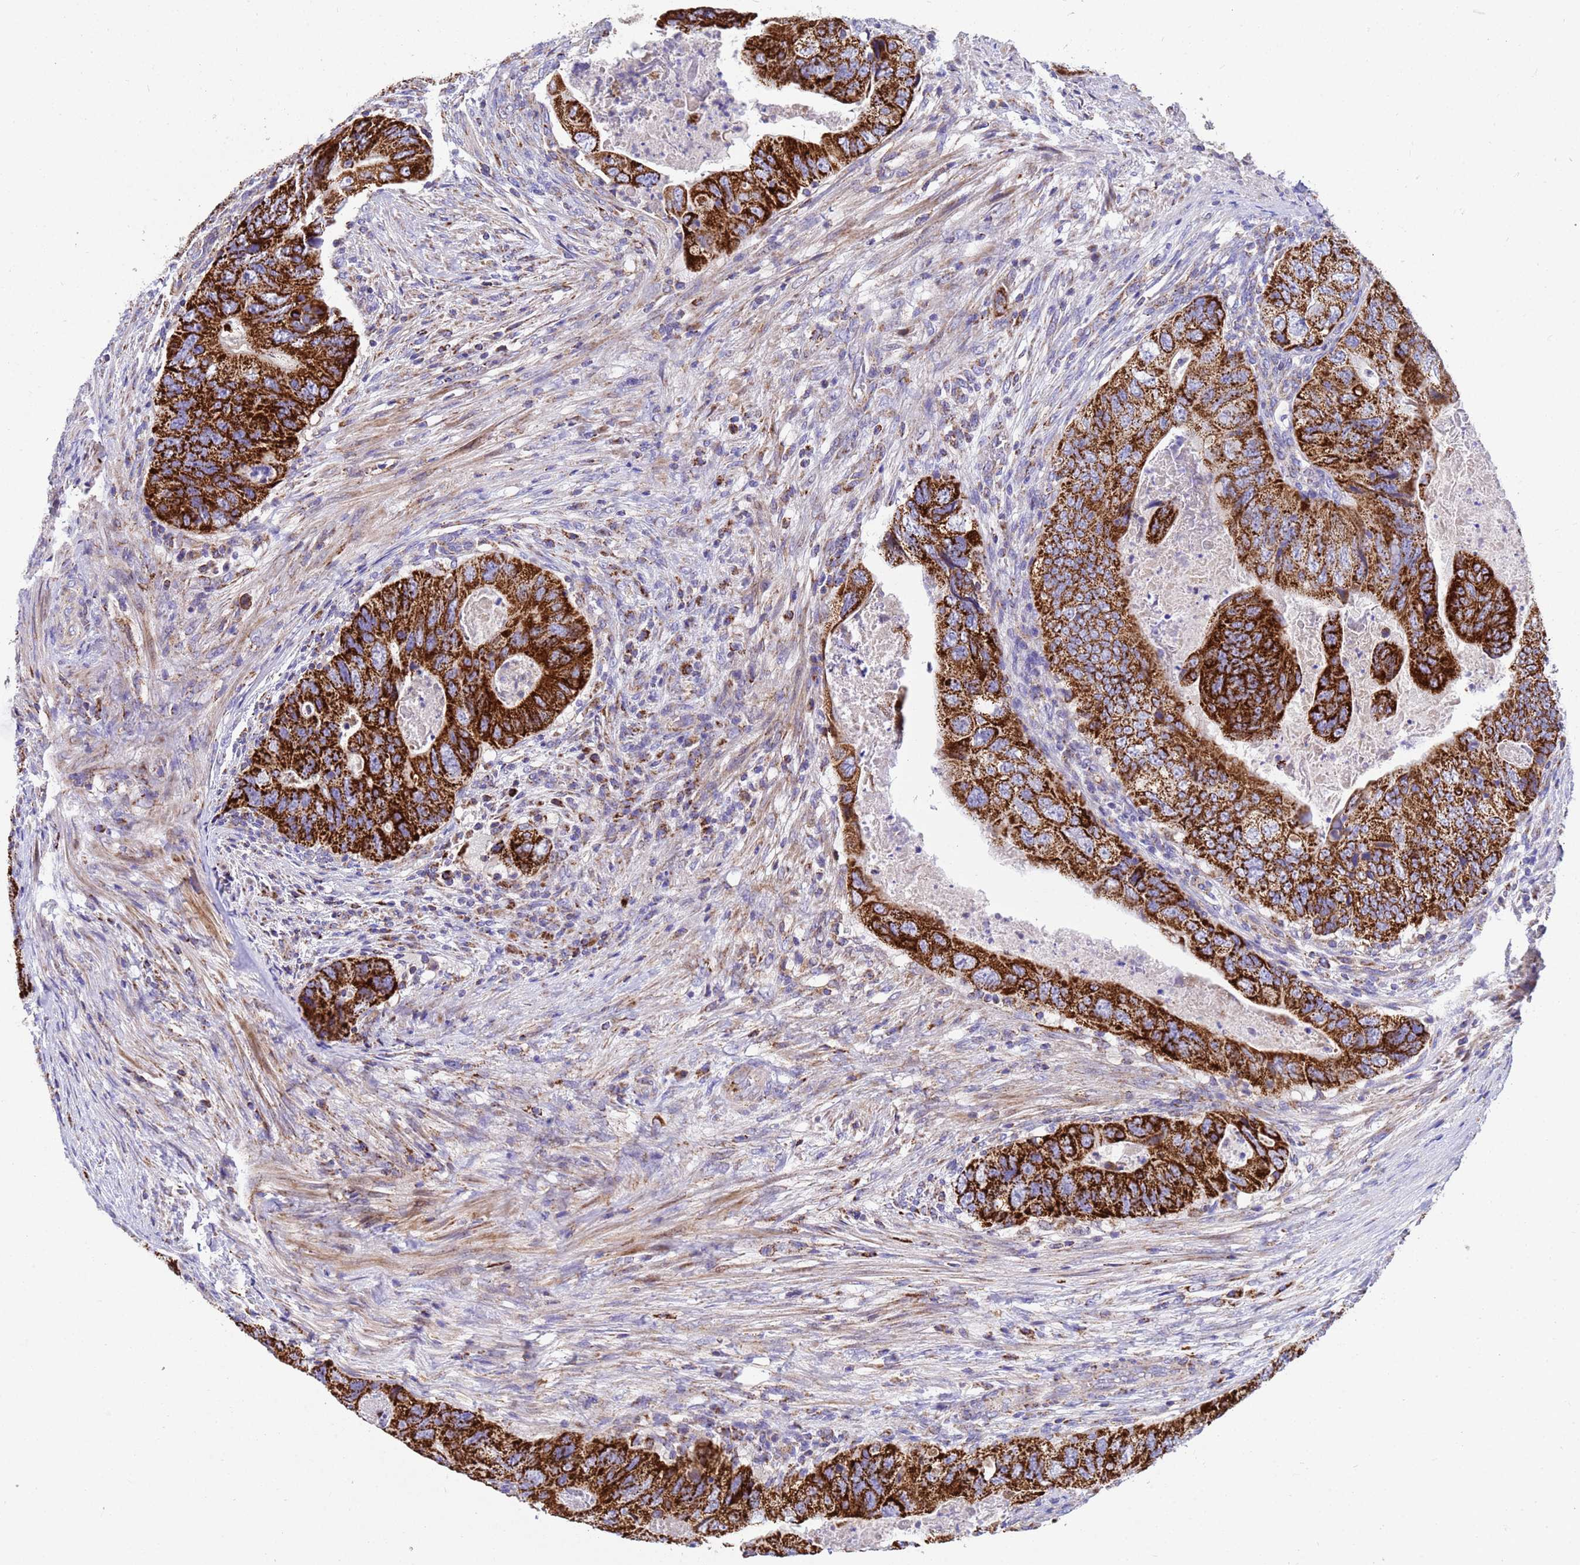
{"staining": {"intensity": "strong", "quantity": ">75%", "location": "cytoplasmic/membranous"}, "tissue": "colorectal cancer", "cell_type": "Tumor cells", "image_type": "cancer", "snomed": [{"axis": "morphology", "description": "Adenocarcinoma, NOS"}, {"axis": "topography", "description": "Rectum"}], "caption": "Approximately >75% of tumor cells in colorectal cancer (adenocarcinoma) display strong cytoplasmic/membranous protein expression as visualized by brown immunohistochemical staining.", "gene": "TUBGCP3", "patient": {"sex": "male", "age": 63}}